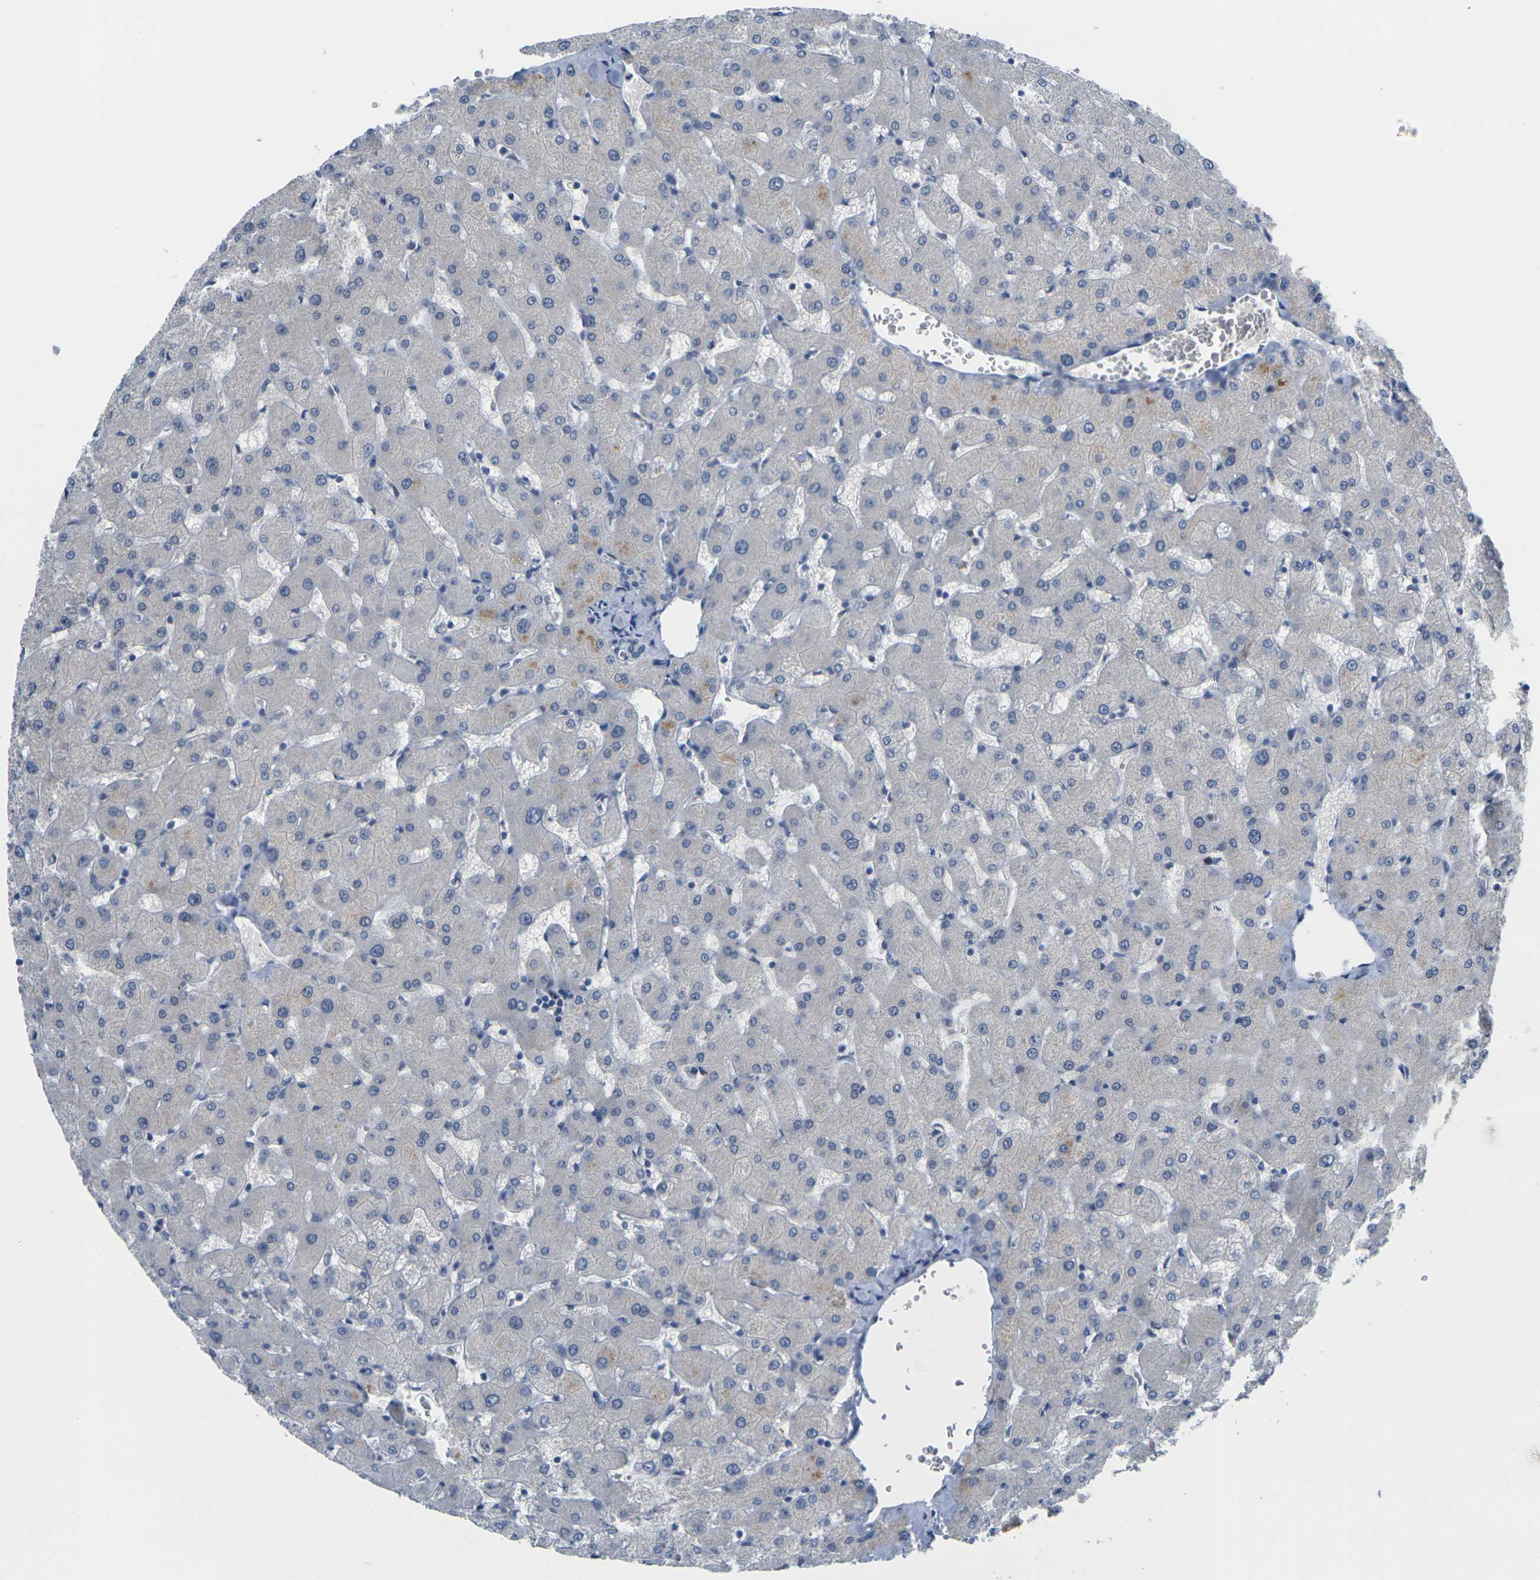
{"staining": {"intensity": "negative", "quantity": "none", "location": "none"}, "tissue": "liver", "cell_type": "Cholangiocytes", "image_type": "normal", "snomed": [{"axis": "morphology", "description": "Normal tissue, NOS"}, {"axis": "topography", "description": "Liver"}], "caption": "Immunohistochemistry (IHC) of normal human liver displays no positivity in cholangiocytes. (IHC, brightfield microscopy, high magnification).", "gene": "CDK2", "patient": {"sex": "female", "age": 63}}